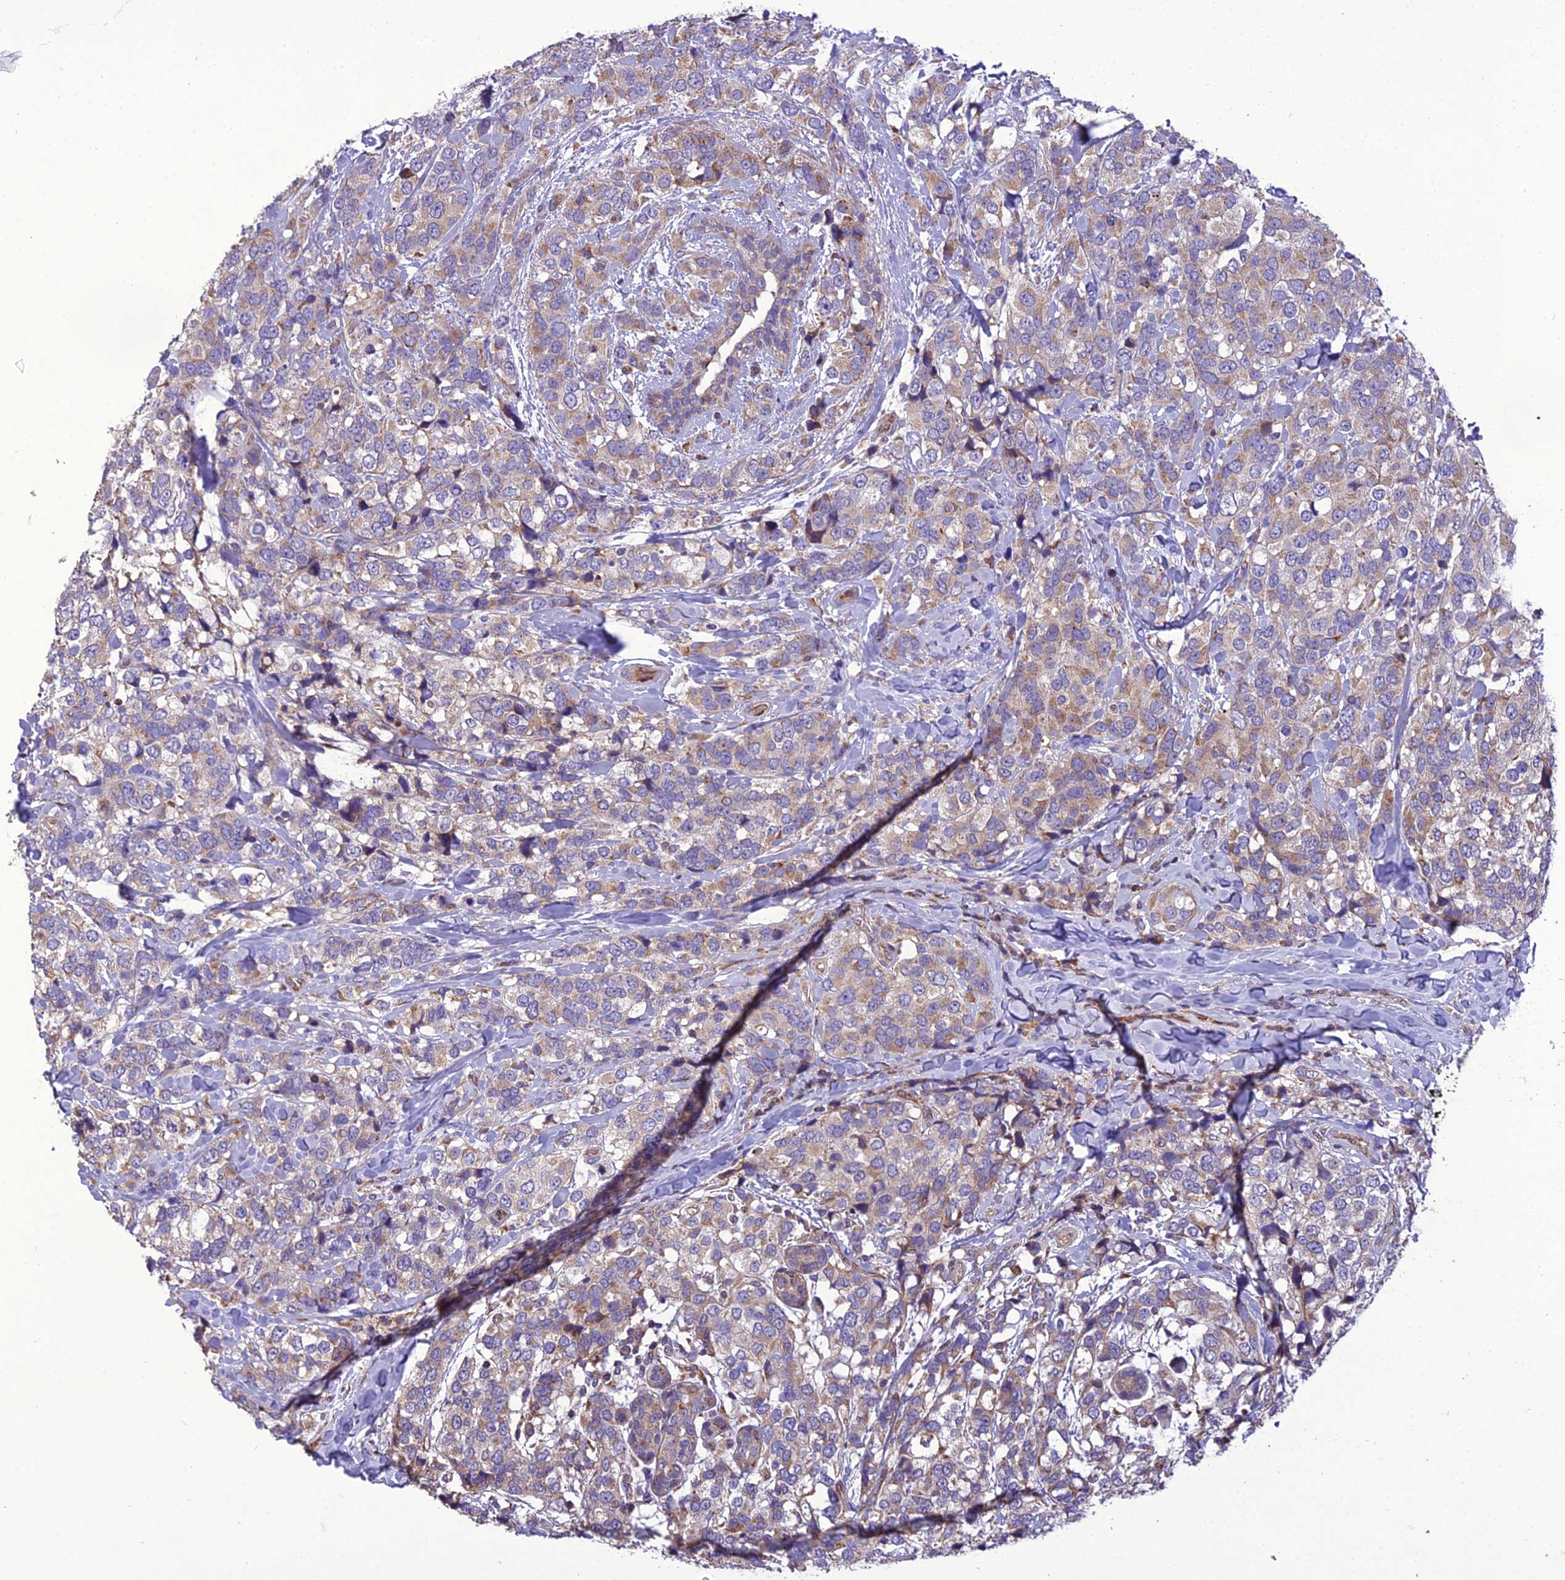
{"staining": {"intensity": "moderate", "quantity": "<25%", "location": "cytoplasmic/membranous"}, "tissue": "breast cancer", "cell_type": "Tumor cells", "image_type": "cancer", "snomed": [{"axis": "morphology", "description": "Lobular carcinoma"}, {"axis": "topography", "description": "Breast"}], "caption": "Moderate cytoplasmic/membranous staining is seen in about <25% of tumor cells in breast lobular carcinoma.", "gene": "GIMAP1", "patient": {"sex": "female", "age": 59}}